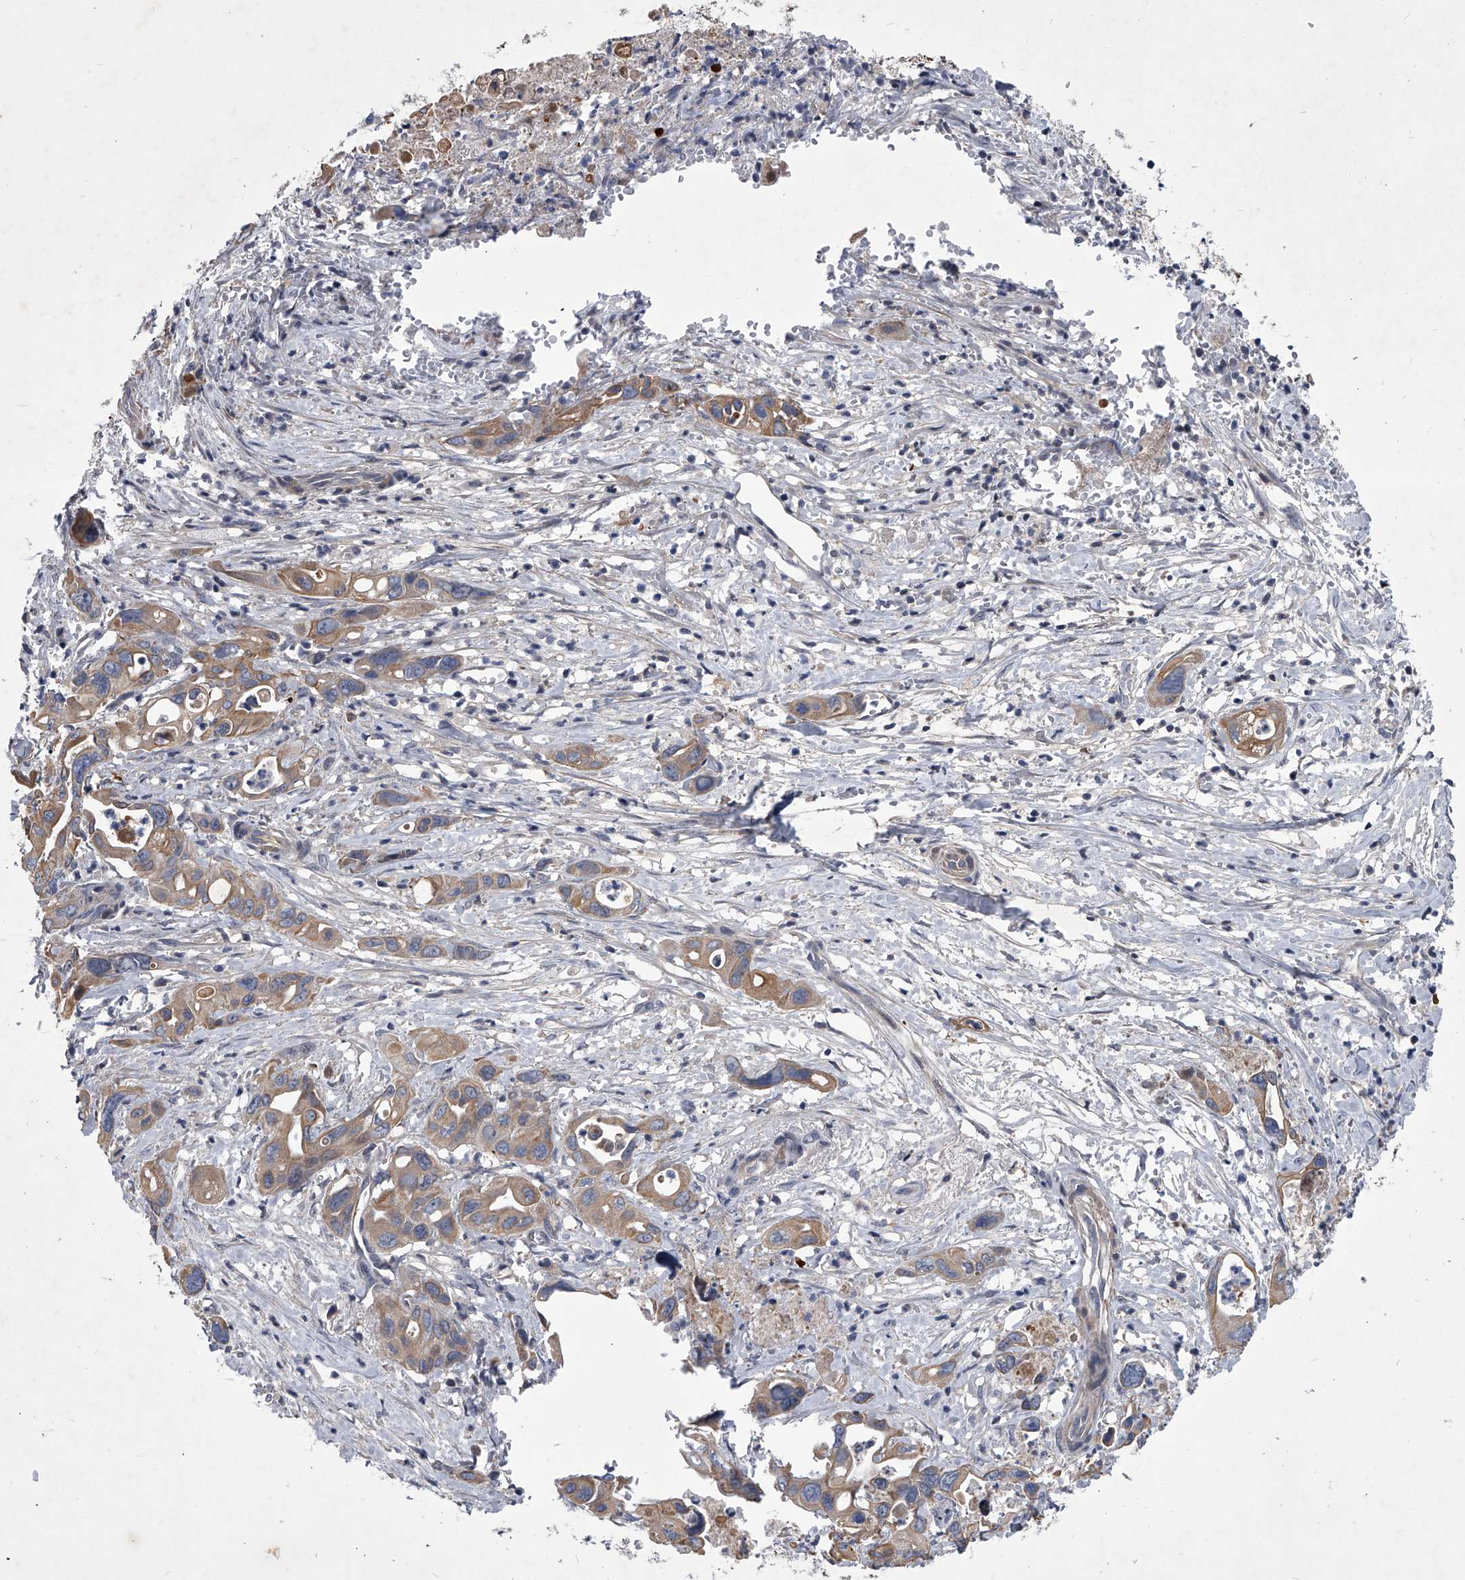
{"staining": {"intensity": "moderate", "quantity": ">75%", "location": "cytoplasmic/membranous"}, "tissue": "pancreatic cancer", "cell_type": "Tumor cells", "image_type": "cancer", "snomed": [{"axis": "morphology", "description": "Adenocarcinoma, NOS"}, {"axis": "topography", "description": "Pancreas"}], "caption": "Moderate cytoplasmic/membranous positivity for a protein is appreciated in about >75% of tumor cells of pancreatic cancer using immunohistochemistry.", "gene": "ZNF76", "patient": {"sex": "male", "age": 66}}